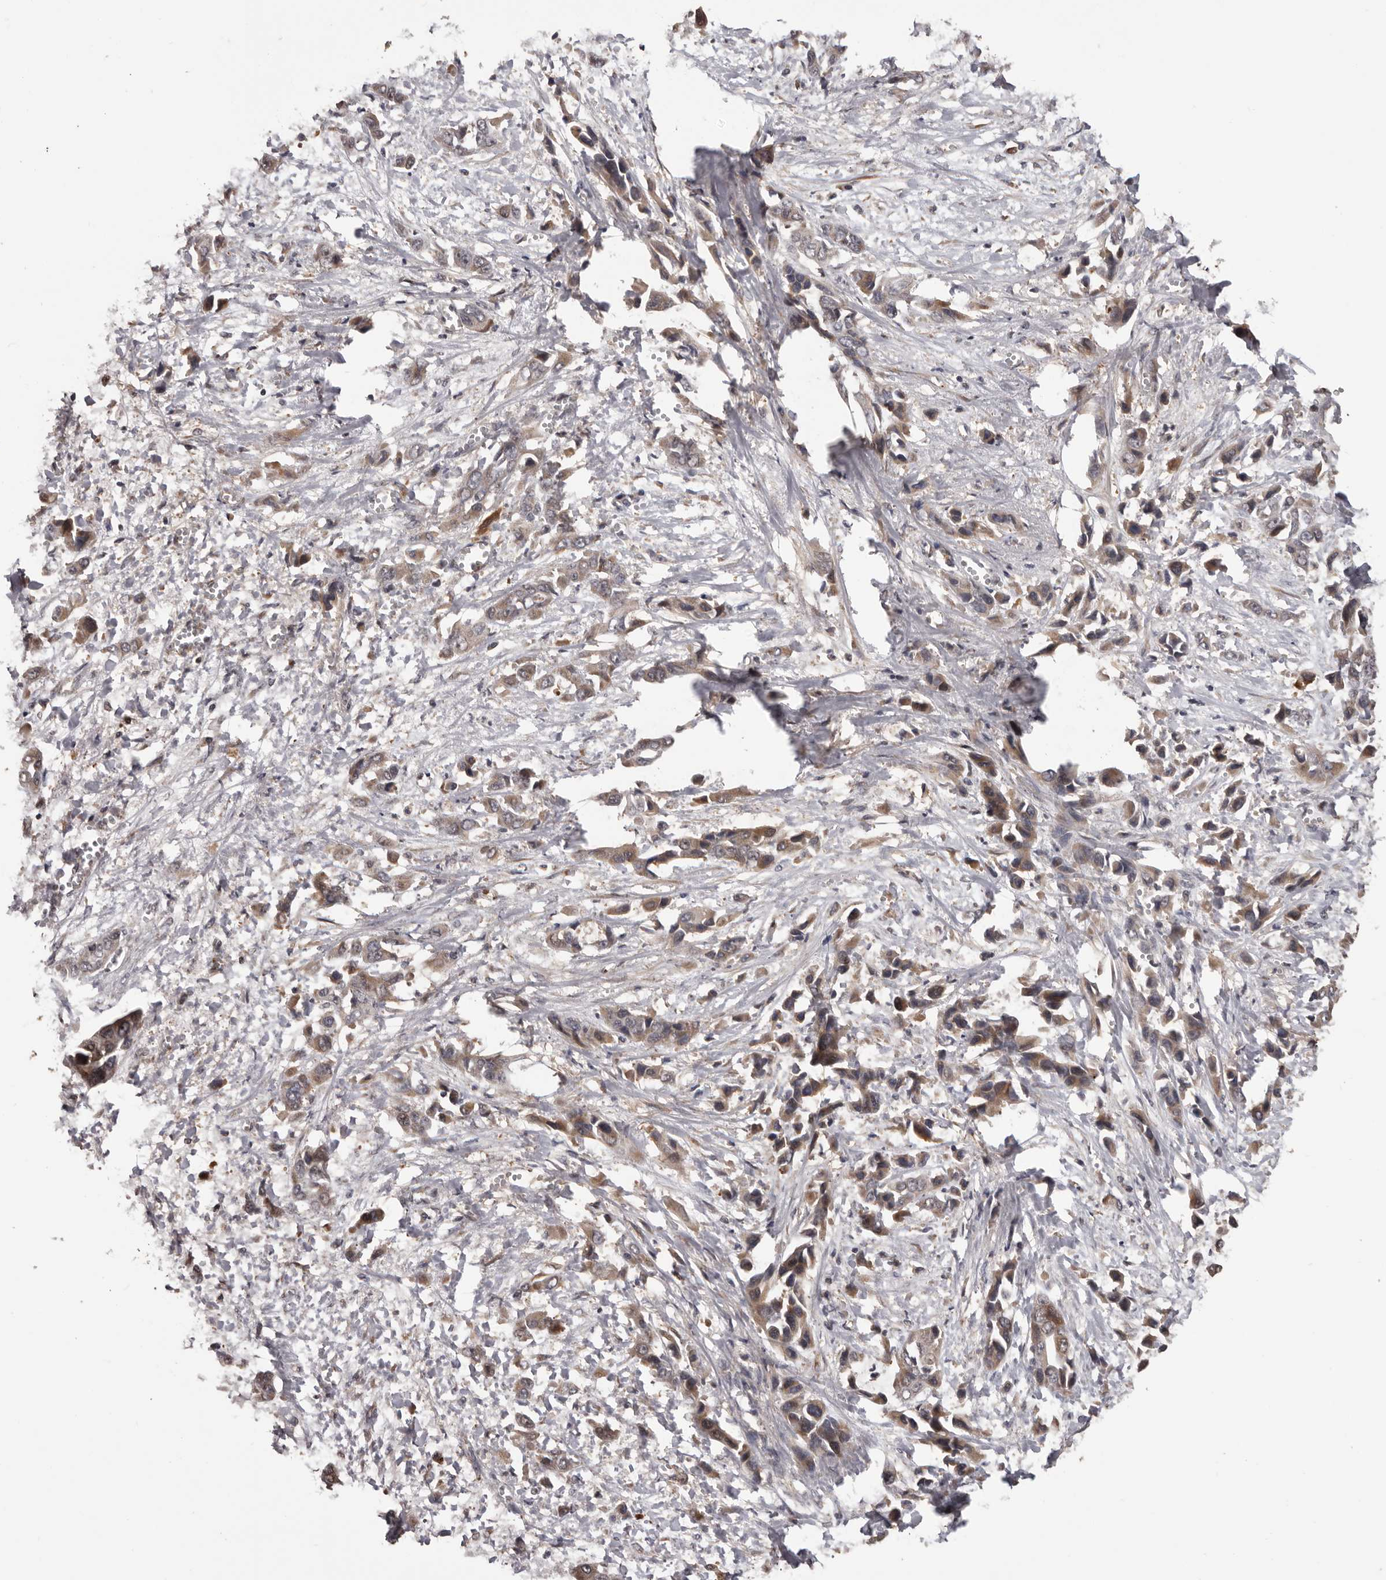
{"staining": {"intensity": "moderate", "quantity": ">75%", "location": "cytoplasmic/membranous"}, "tissue": "liver cancer", "cell_type": "Tumor cells", "image_type": "cancer", "snomed": [{"axis": "morphology", "description": "Cholangiocarcinoma"}, {"axis": "topography", "description": "Liver"}], "caption": "Approximately >75% of tumor cells in cholangiocarcinoma (liver) reveal moderate cytoplasmic/membranous protein staining as visualized by brown immunohistochemical staining.", "gene": "ADAMTS2", "patient": {"sex": "female", "age": 52}}